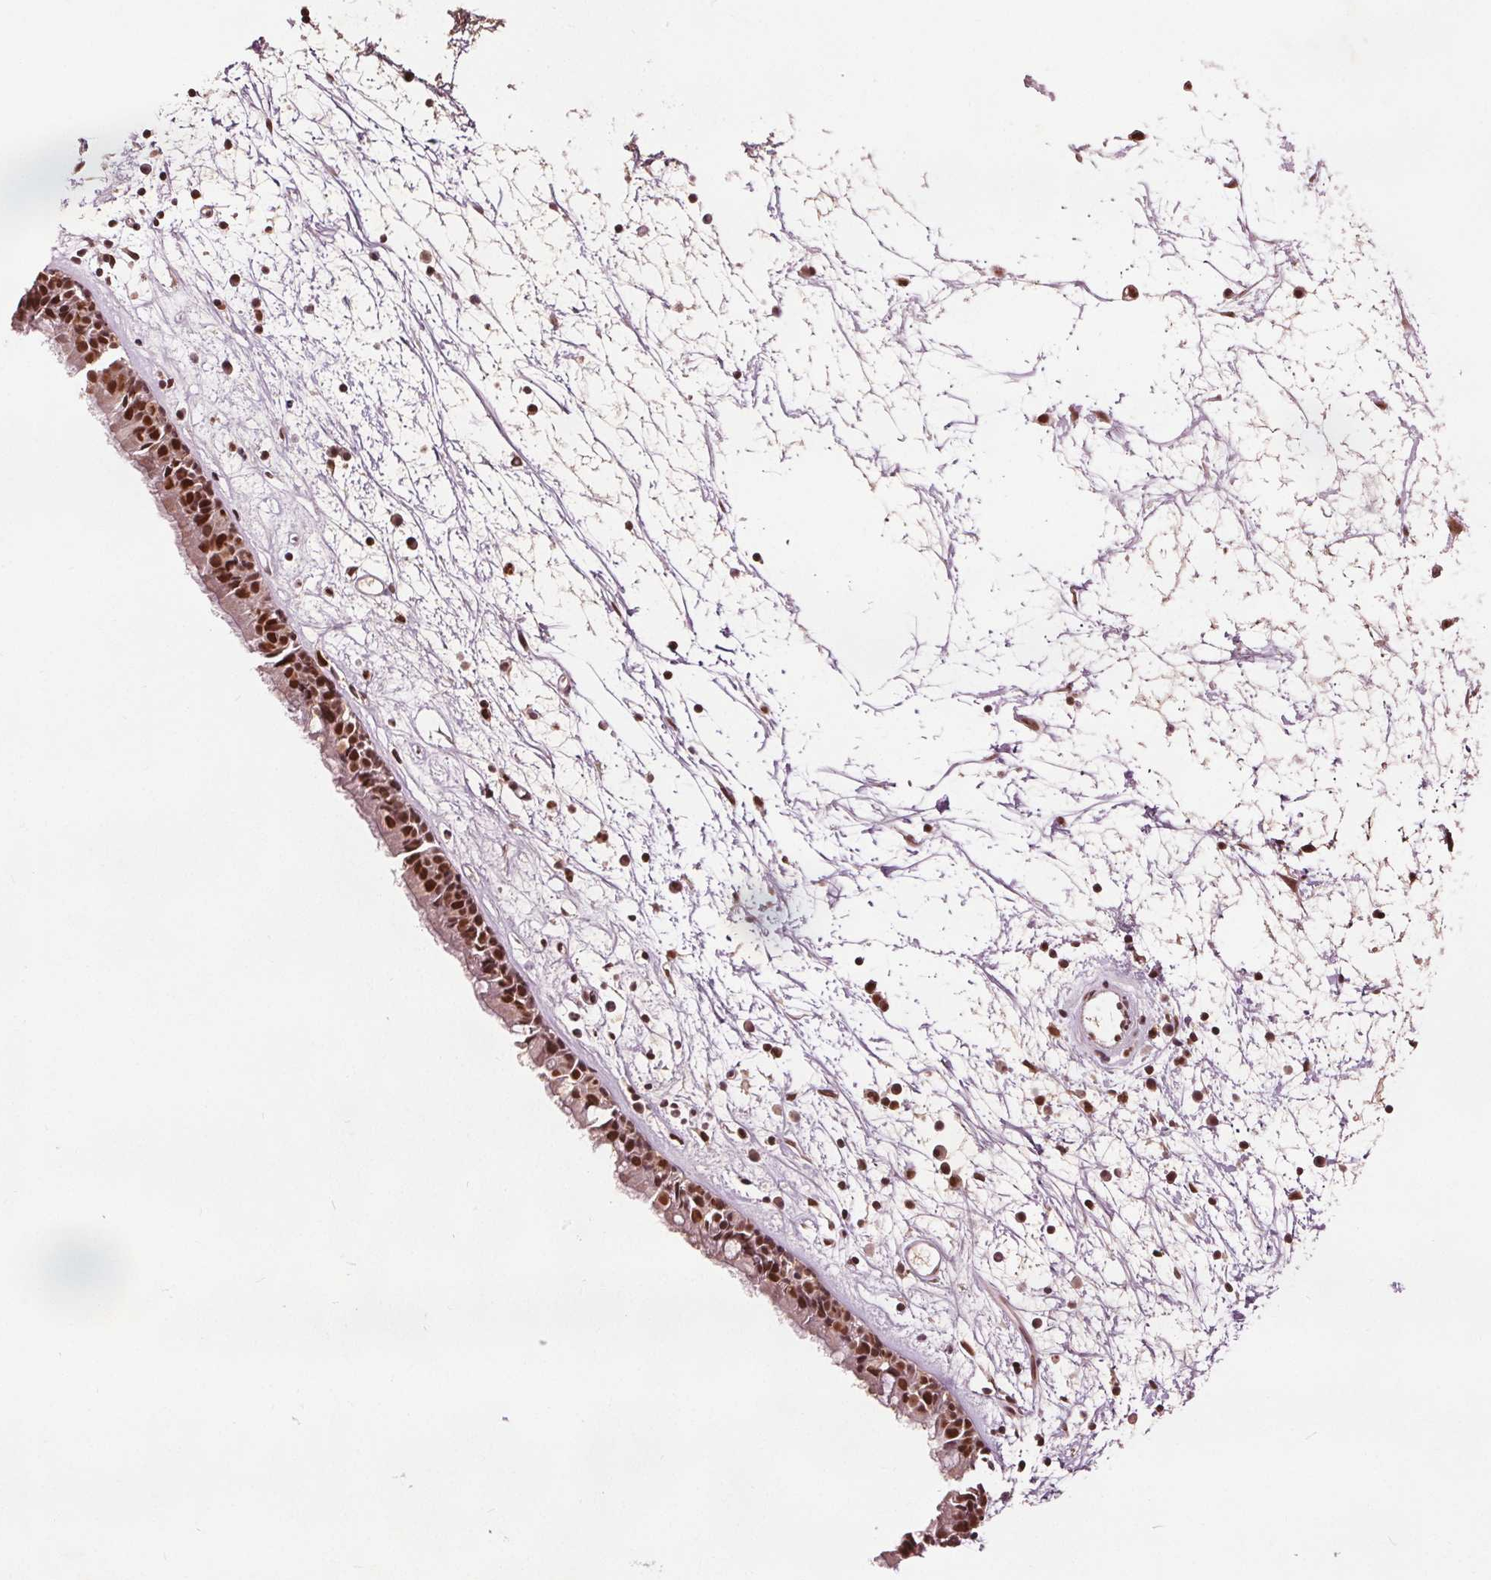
{"staining": {"intensity": "moderate", "quantity": ">75%", "location": "nuclear"}, "tissue": "nasopharynx", "cell_type": "Respiratory epithelial cells", "image_type": "normal", "snomed": [{"axis": "morphology", "description": "Normal tissue, NOS"}, {"axis": "topography", "description": "Nasopharynx"}], "caption": "Human nasopharynx stained with a brown dye shows moderate nuclear positive expression in about >75% of respiratory epithelial cells.", "gene": "DDX11", "patient": {"sex": "male", "age": 24}}